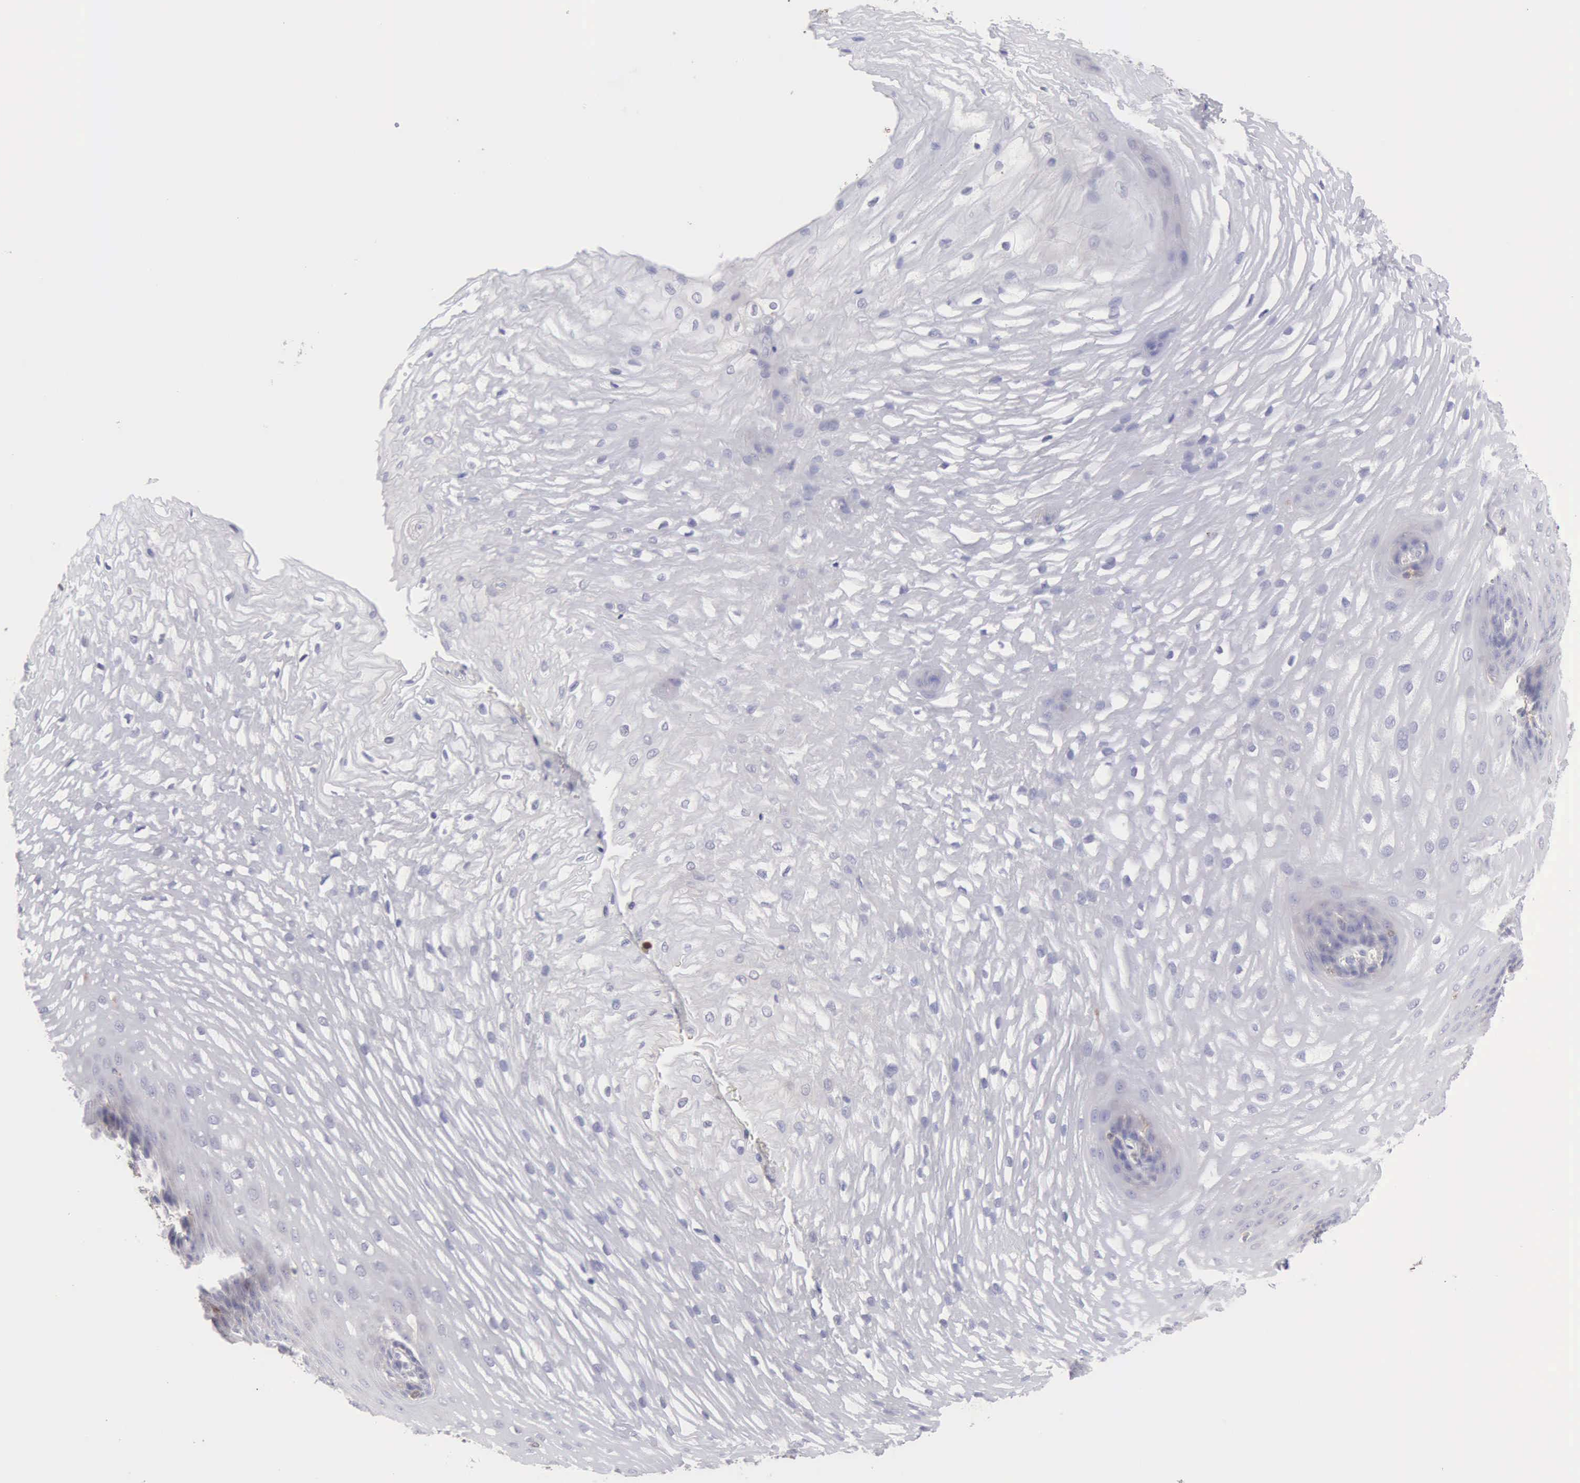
{"staining": {"intensity": "negative", "quantity": "none", "location": "none"}, "tissue": "esophagus", "cell_type": "Squamous epithelial cells", "image_type": "normal", "snomed": [{"axis": "morphology", "description": "Normal tissue, NOS"}, {"axis": "morphology", "description": "Adenocarcinoma, NOS"}, {"axis": "topography", "description": "Esophagus"}, {"axis": "topography", "description": "Stomach"}], "caption": "Immunohistochemistry of unremarkable human esophagus displays no positivity in squamous epithelial cells. (Immunohistochemistry, brightfield microscopy, high magnification).", "gene": "SASH3", "patient": {"sex": "male", "age": 62}}